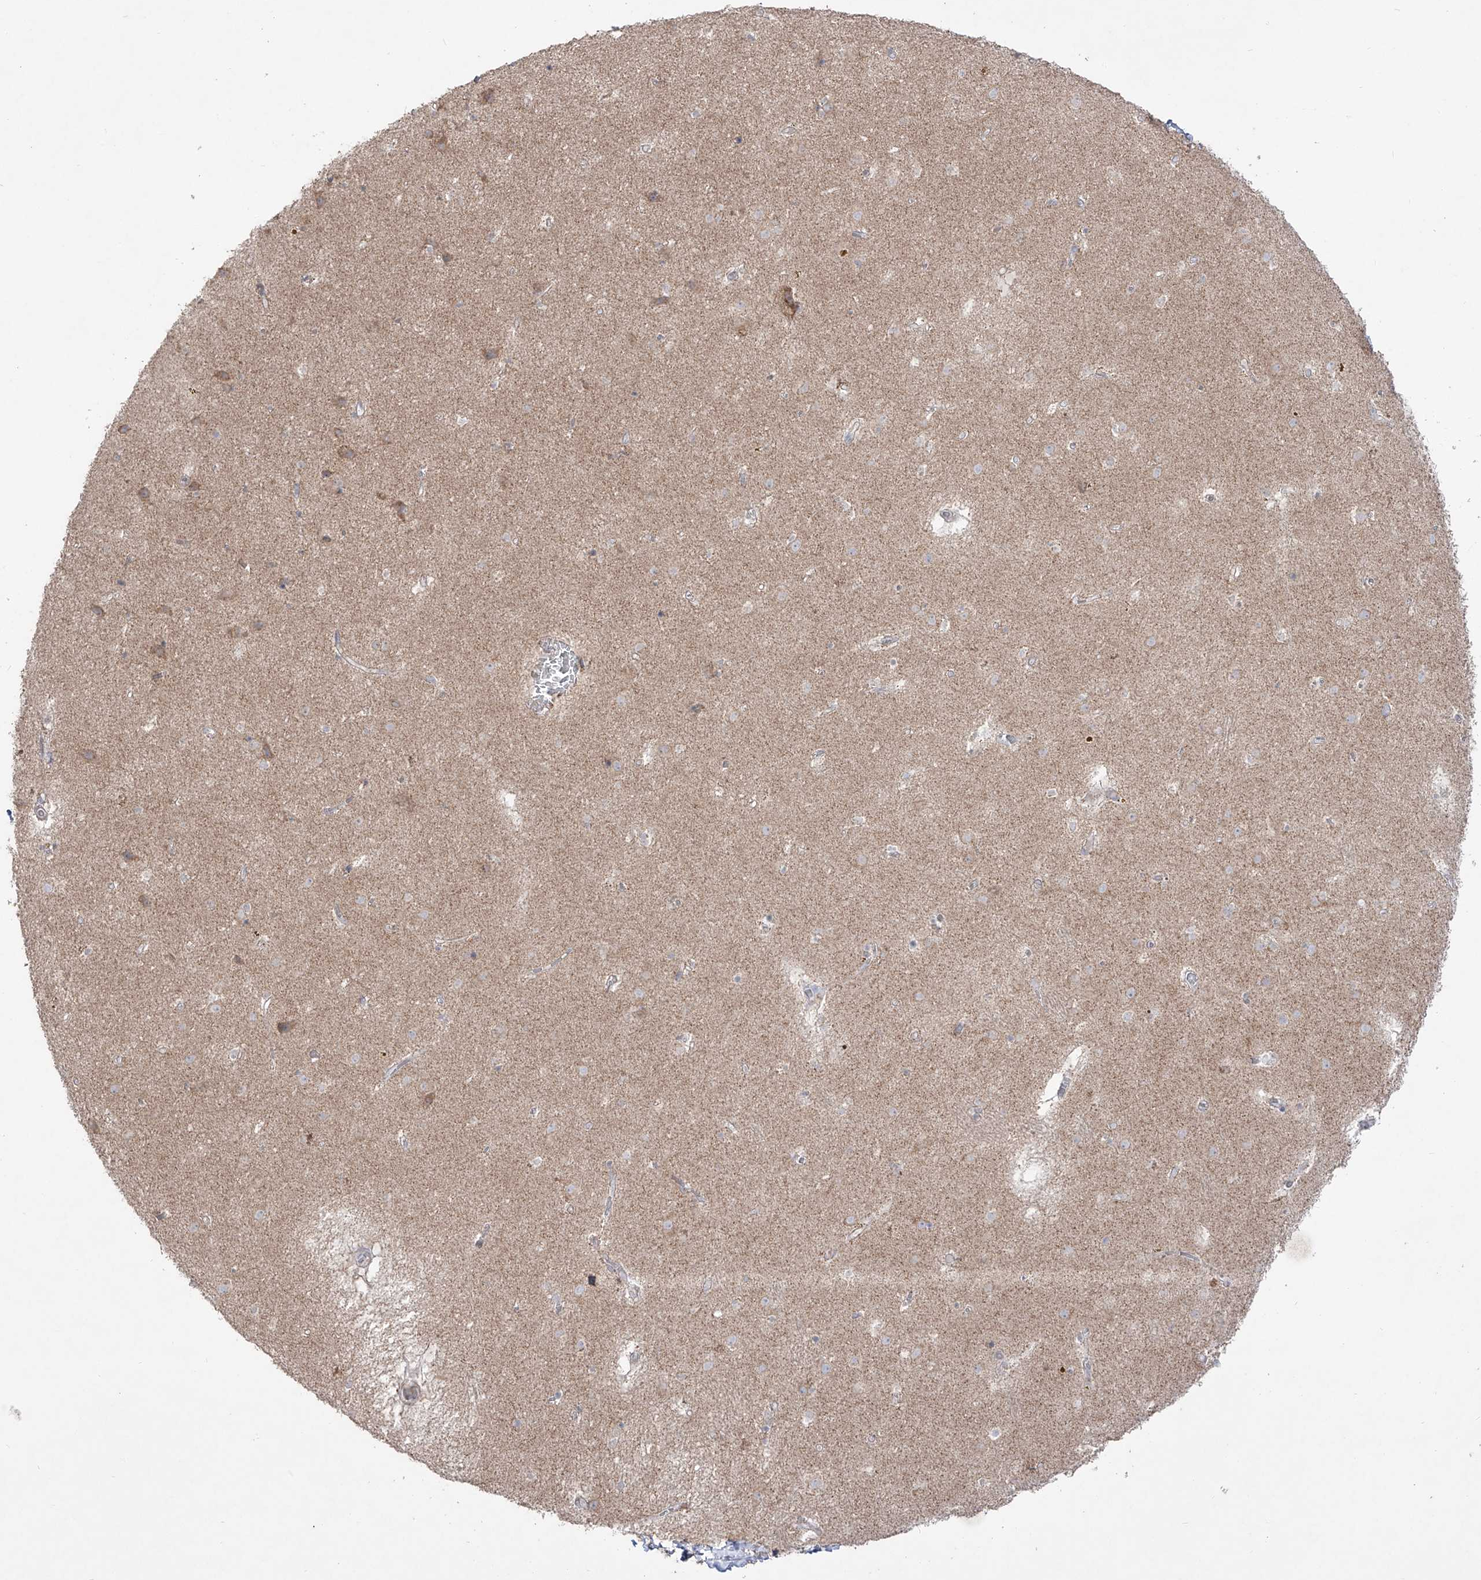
{"staining": {"intensity": "negative", "quantity": "none", "location": "none"}, "tissue": "caudate", "cell_type": "Glial cells", "image_type": "normal", "snomed": [{"axis": "morphology", "description": "Normal tissue, NOS"}, {"axis": "topography", "description": "Lateral ventricle wall"}], "caption": "The micrograph displays no significant expression in glial cells of caudate.", "gene": "YKT6", "patient": {"sex": "male", "age": 70}}